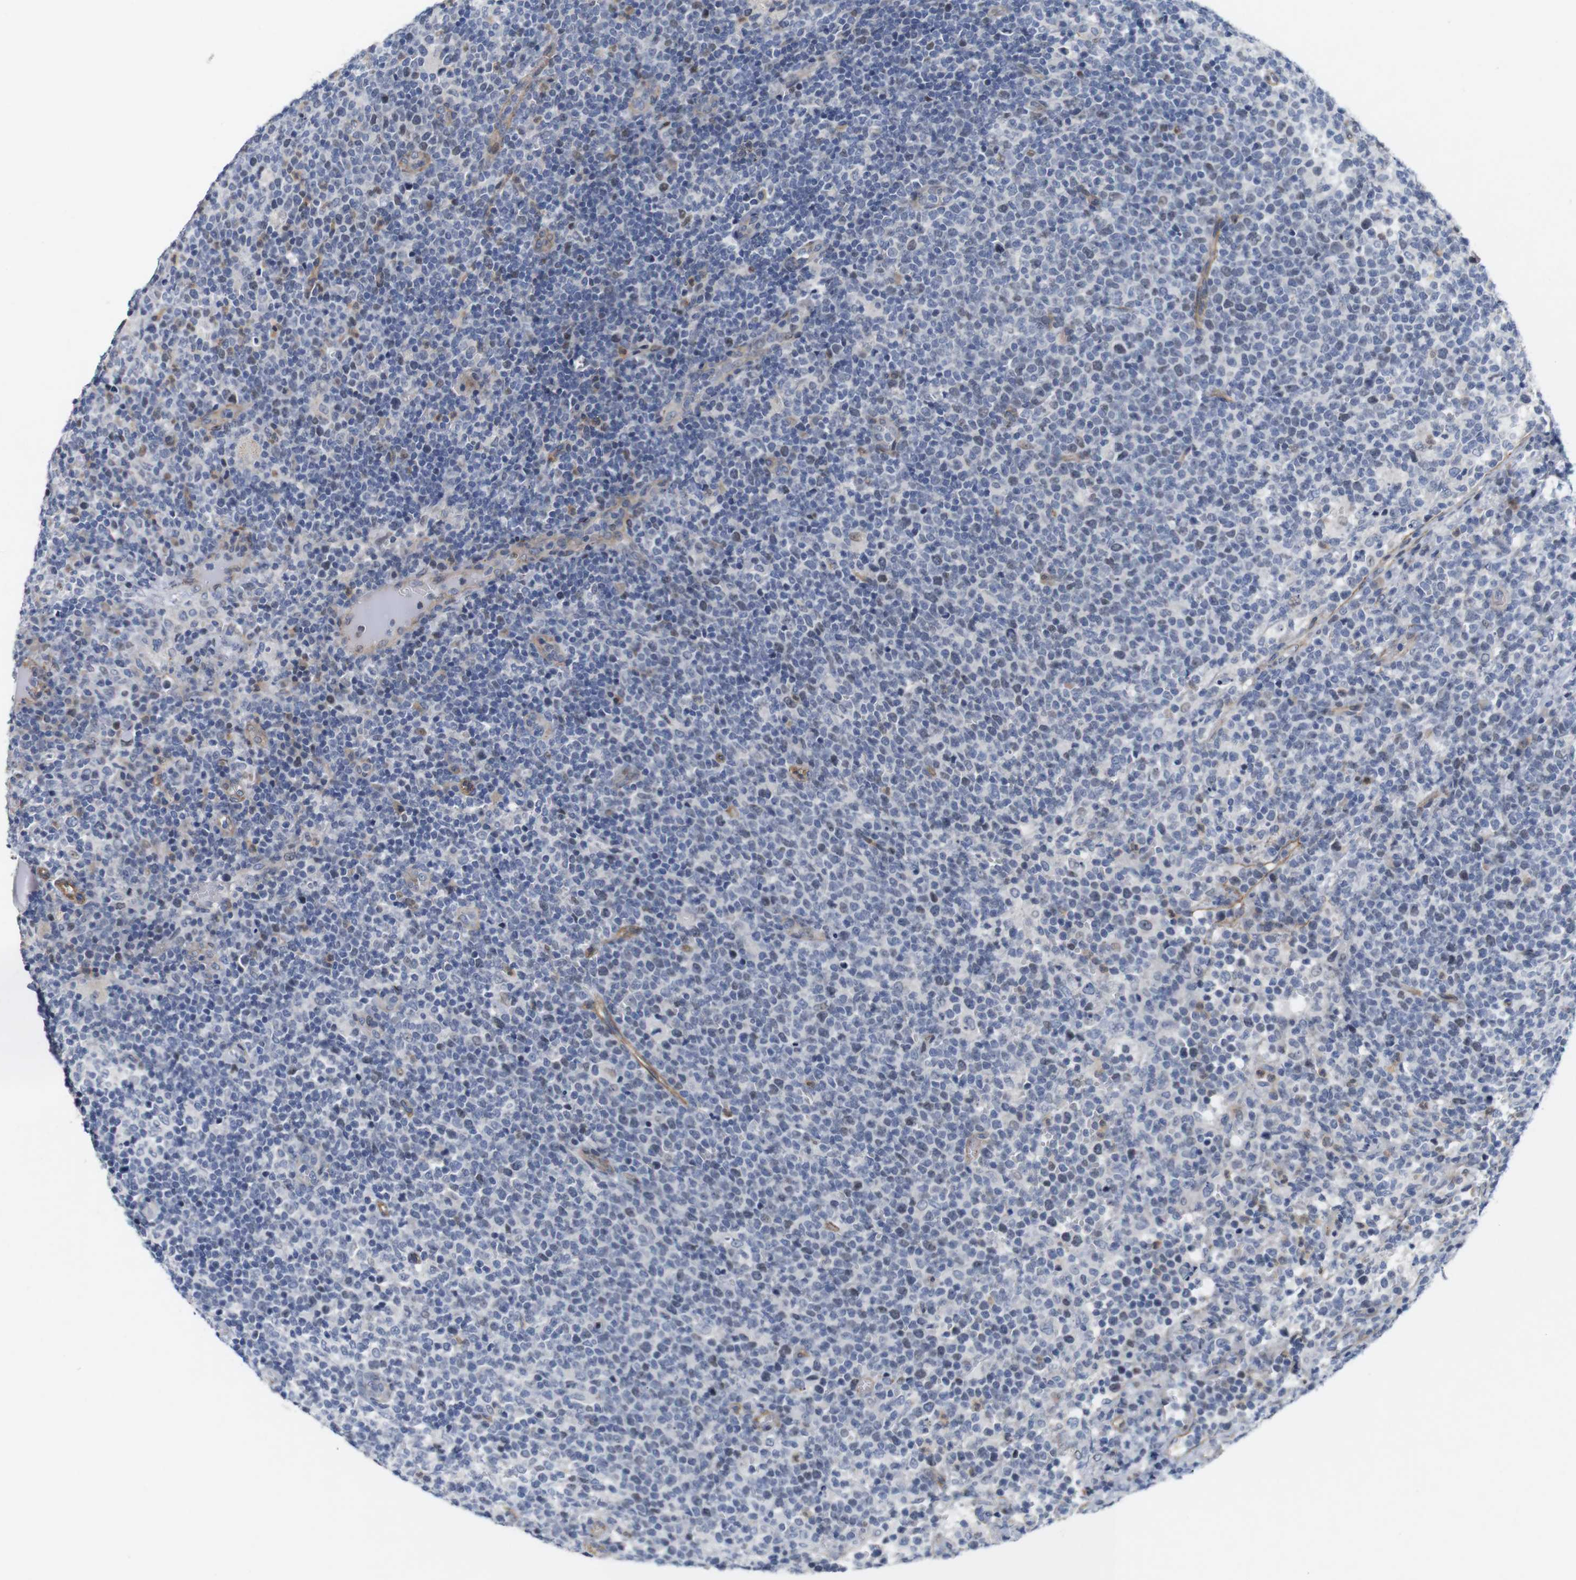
{"staining": {"intensity": "weak", "quantity": "<25%", "location": "nuclear"}, "tissue": "lymphoma", "cell_type": "Tumor cells", "image_type": "cancer", "snomed": [{"axis": "morphology", "description": "Malignant lymphoma, non-Hodgkin's type, High grade"}, {"axis": "topography", "description": "Lymph node"}], "caption": "Lymphoma stained for a protein using IHC exhibits no positivity tumor cells.", "gene": "CYB561", "patient": {"sex": "male", "age": 61}}